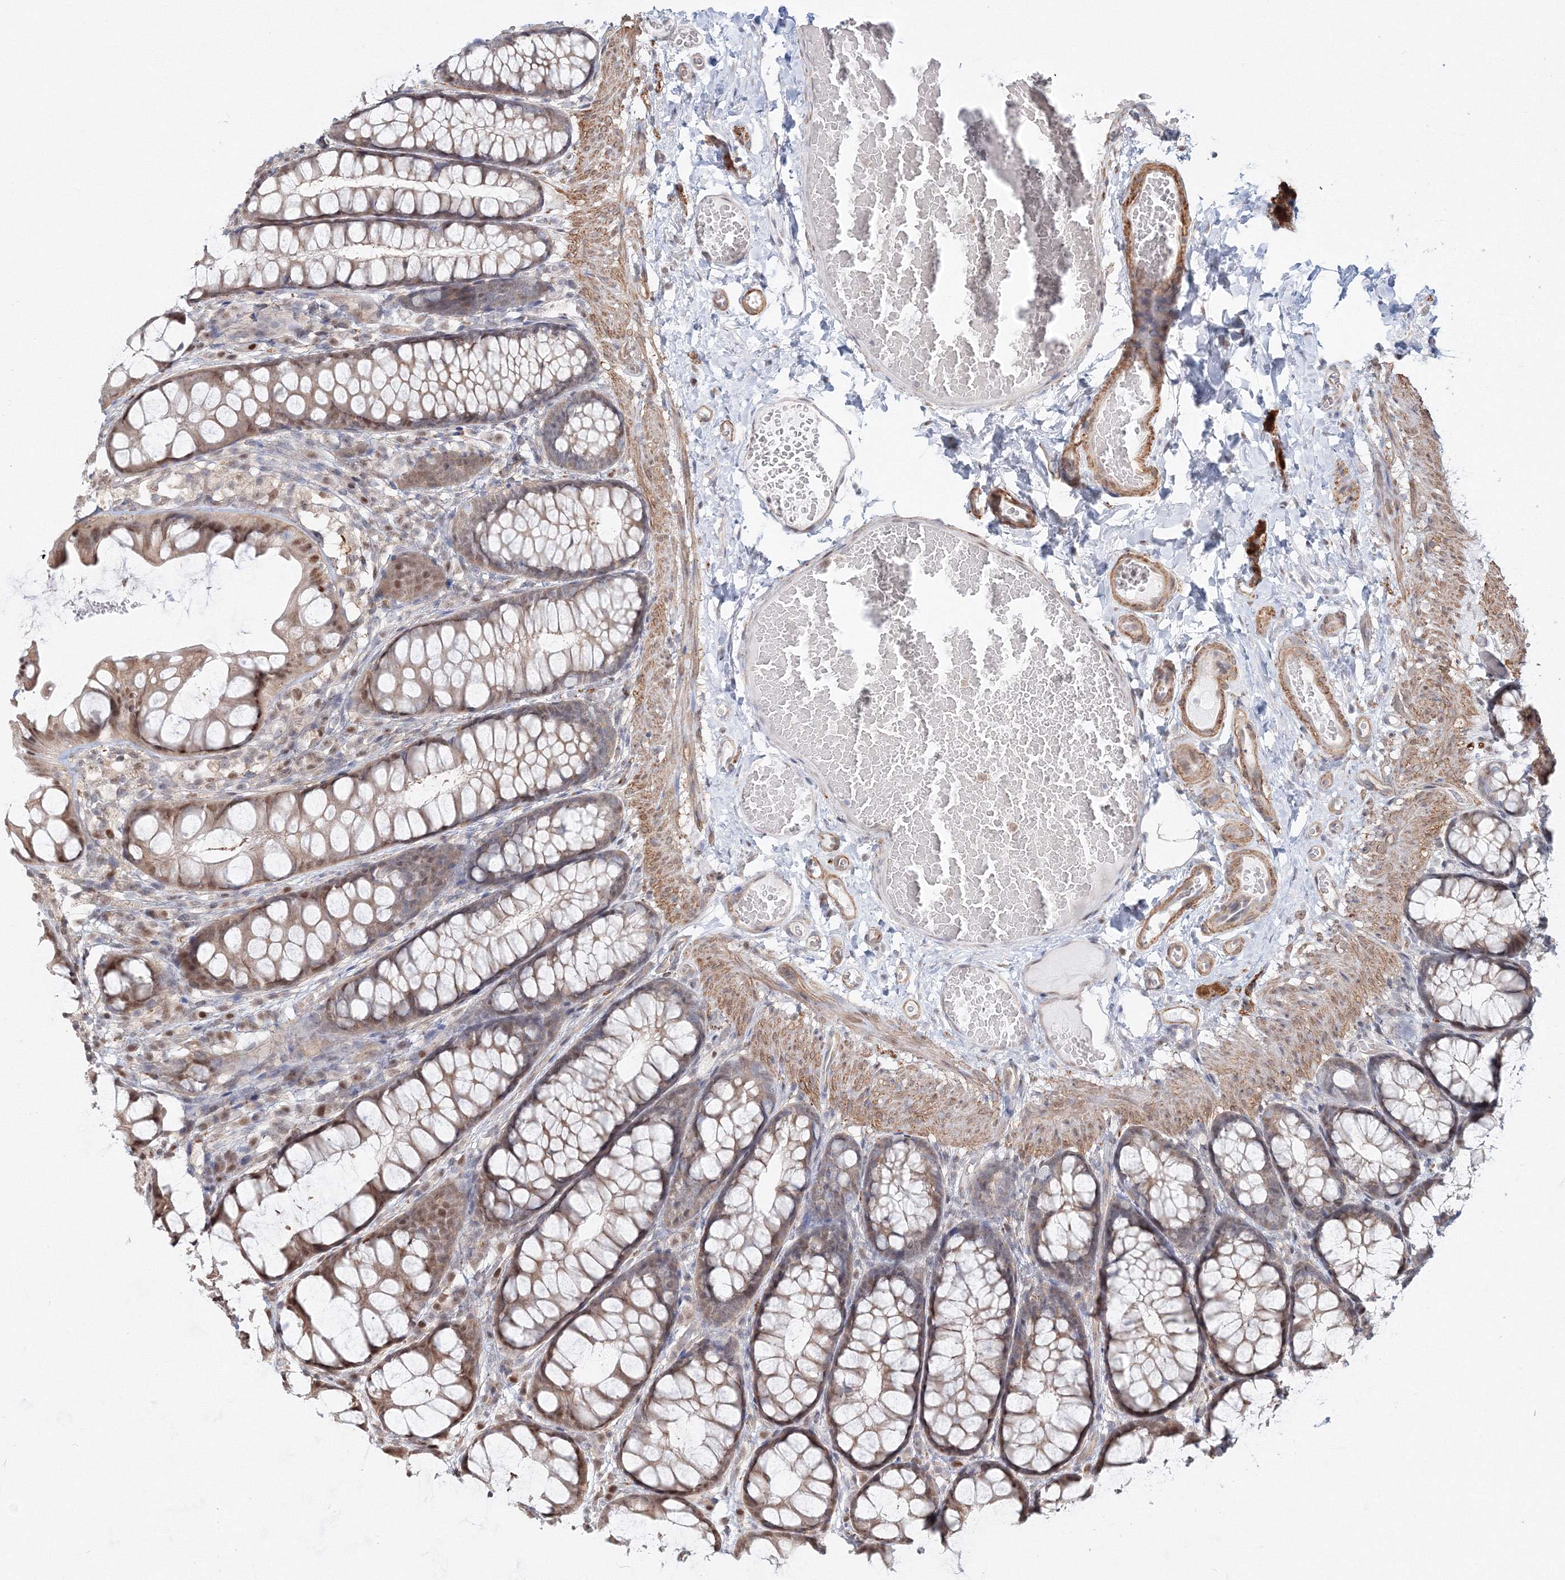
{"staining": {"intensity": "negative", "quantity": "none", "location": "none"}, "tissue": "colon", "cell_type": "Endothelial cells", "image_type": "normal", "snomed": [{"axis": "morphology", "description": "Normal tissue, NOS"}, {"axis": "topography", "description": "Colon"}], "caption": "This is an IHC image of unremarkable colon. There is no expression in endothelial cells.", "gene": "ARHGAP21", "patient": {"sex": "male", "age": 47}}